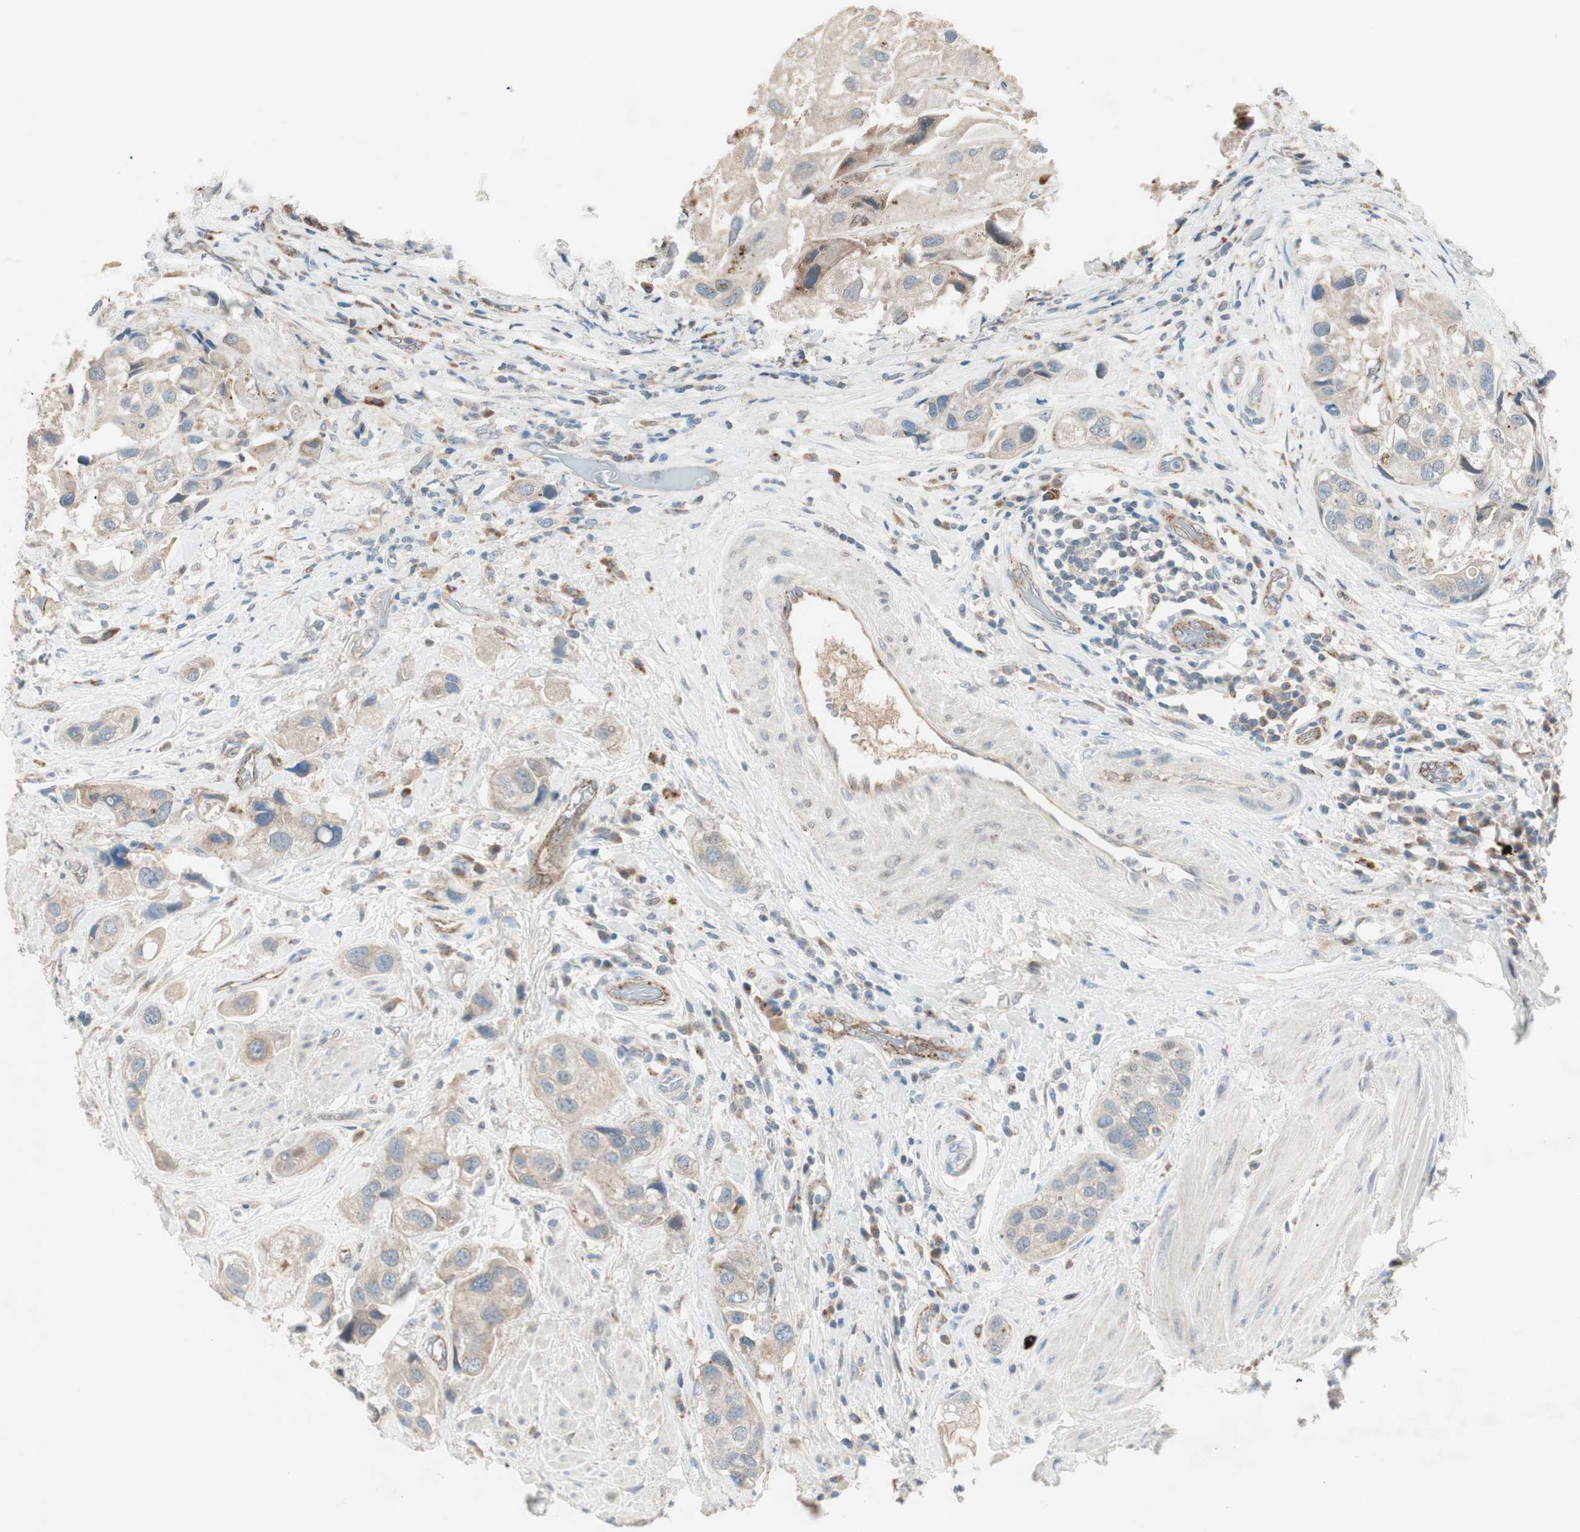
{"staining": {"intensity": "weak", "quantity": ">75%", "location": "cytoplasmic/membranous"}, "tissue": "urothelial cancer", "cell_type": "Tumor cells", "image_type": "cancer", "snomed": [{"axis": "morphology", "description": "Urothelial carcinoma, High grade"}, {"axis": "topography", "description": "Urinary bladder"}], "caption": "The micrograph displays staining of high-grade urothelial carcinoma, revealing weak cytoplasmic/membranous protein expression (brown color) within tumor cells.", "gene": "FGFR4", "patient": {"sex": "female", "age": 64}}